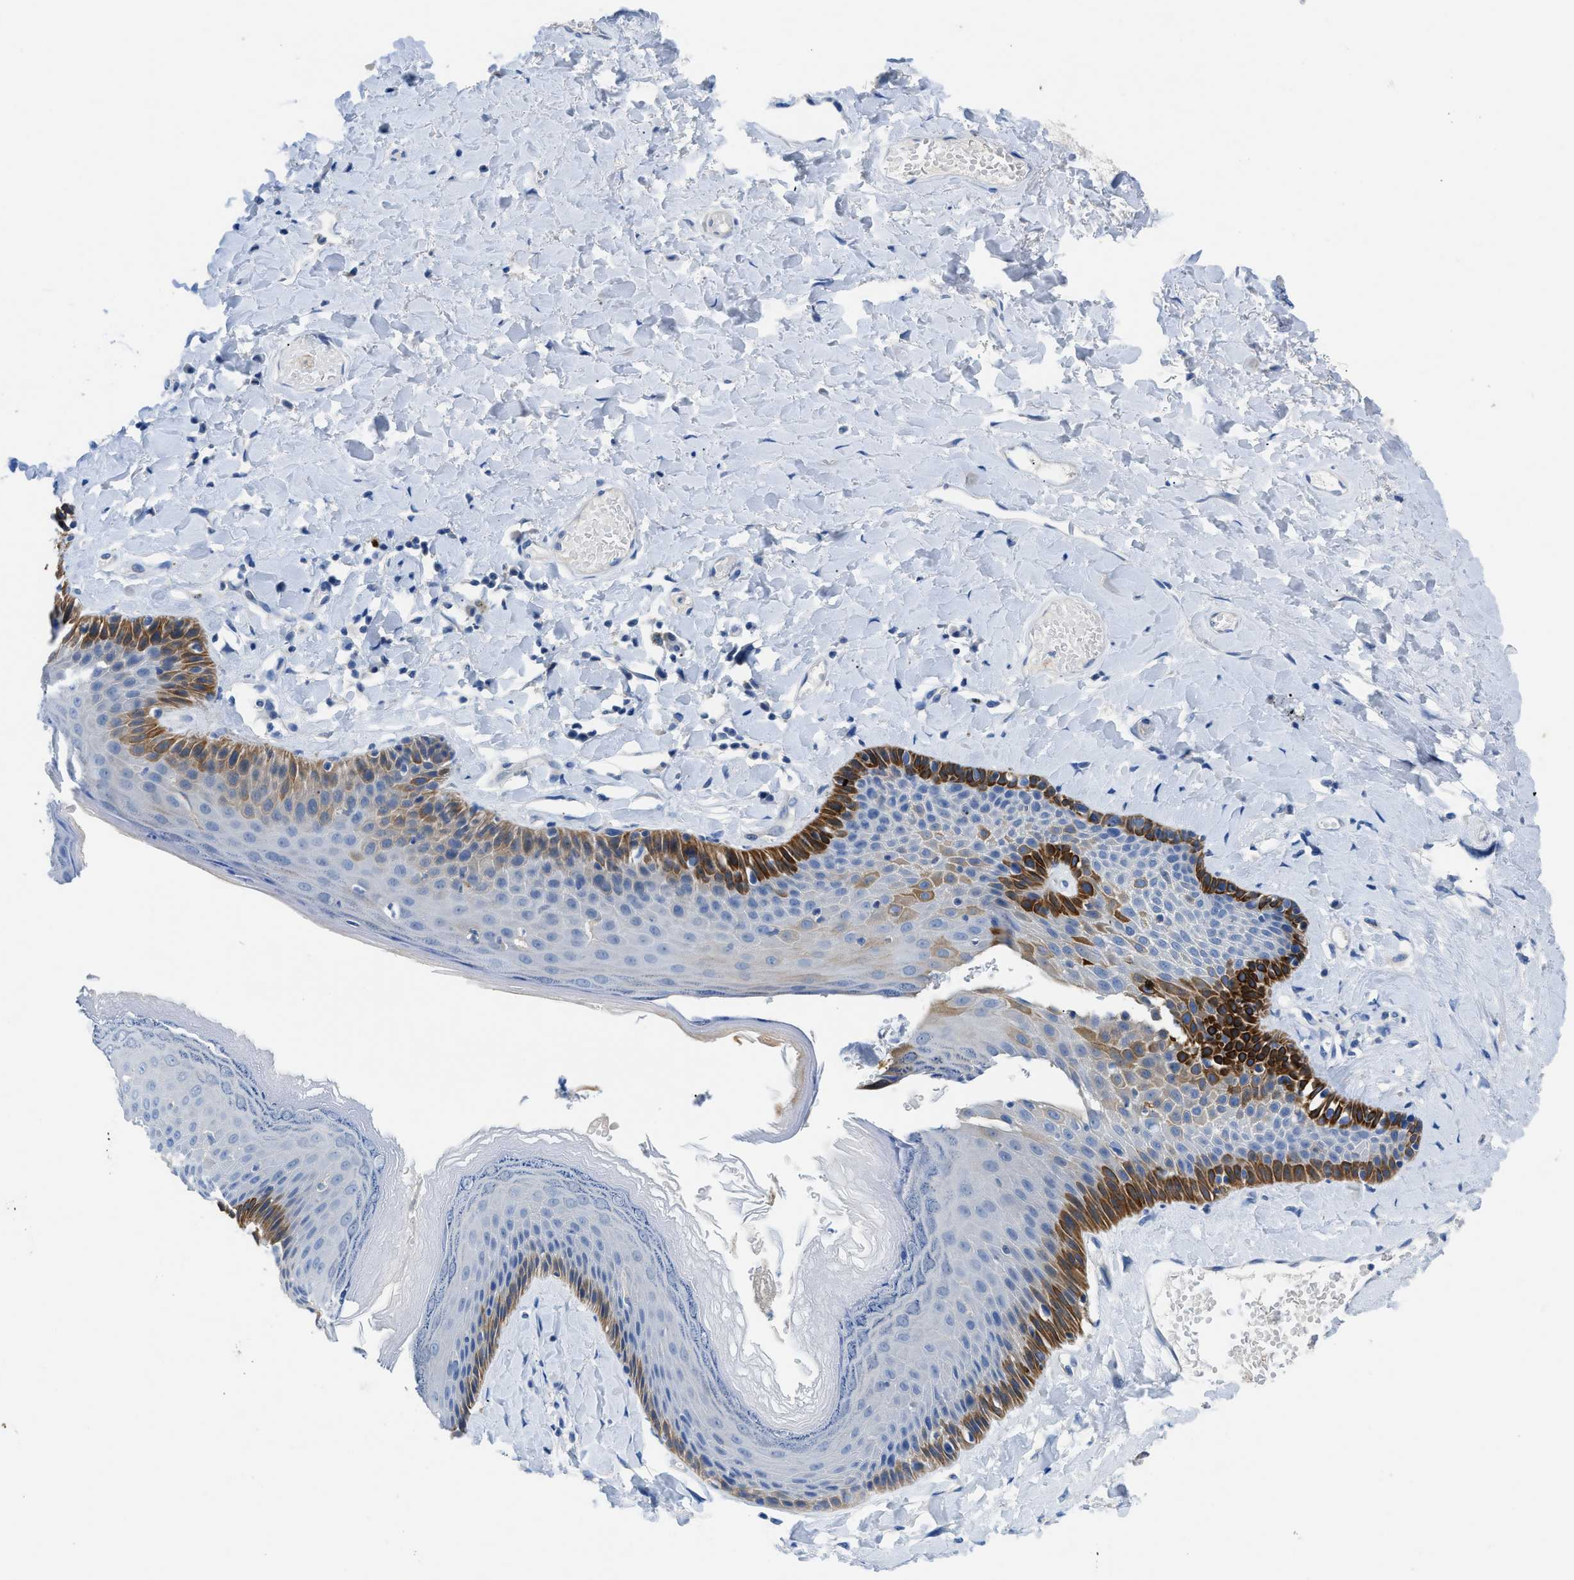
{"staining": {"intensity": "strong", "quantity": "<25%", "location": "cytoplasmic/membranous"}, "tissue": "skin", "cell_type": "Epidermal cells", "image_type": "normal", "snomed": [{"axis": "morphology", "description": "Normal tissue, NOS"}, {"axis": "topography", "description": "Anal"}], "caption": "Strong cytoplasmic/membranous protein staining is seen in about <25% of epidermal cells in skin. The staining was performed using DAB (3,3'-diaminobenzidine) to visualize the protein expression in brown, while the nuclei were stained in blue with hematoxylin (Magnification: 20x).", "gene": "SLC10A6", "patient": {"sex": "male", "age": 69}}